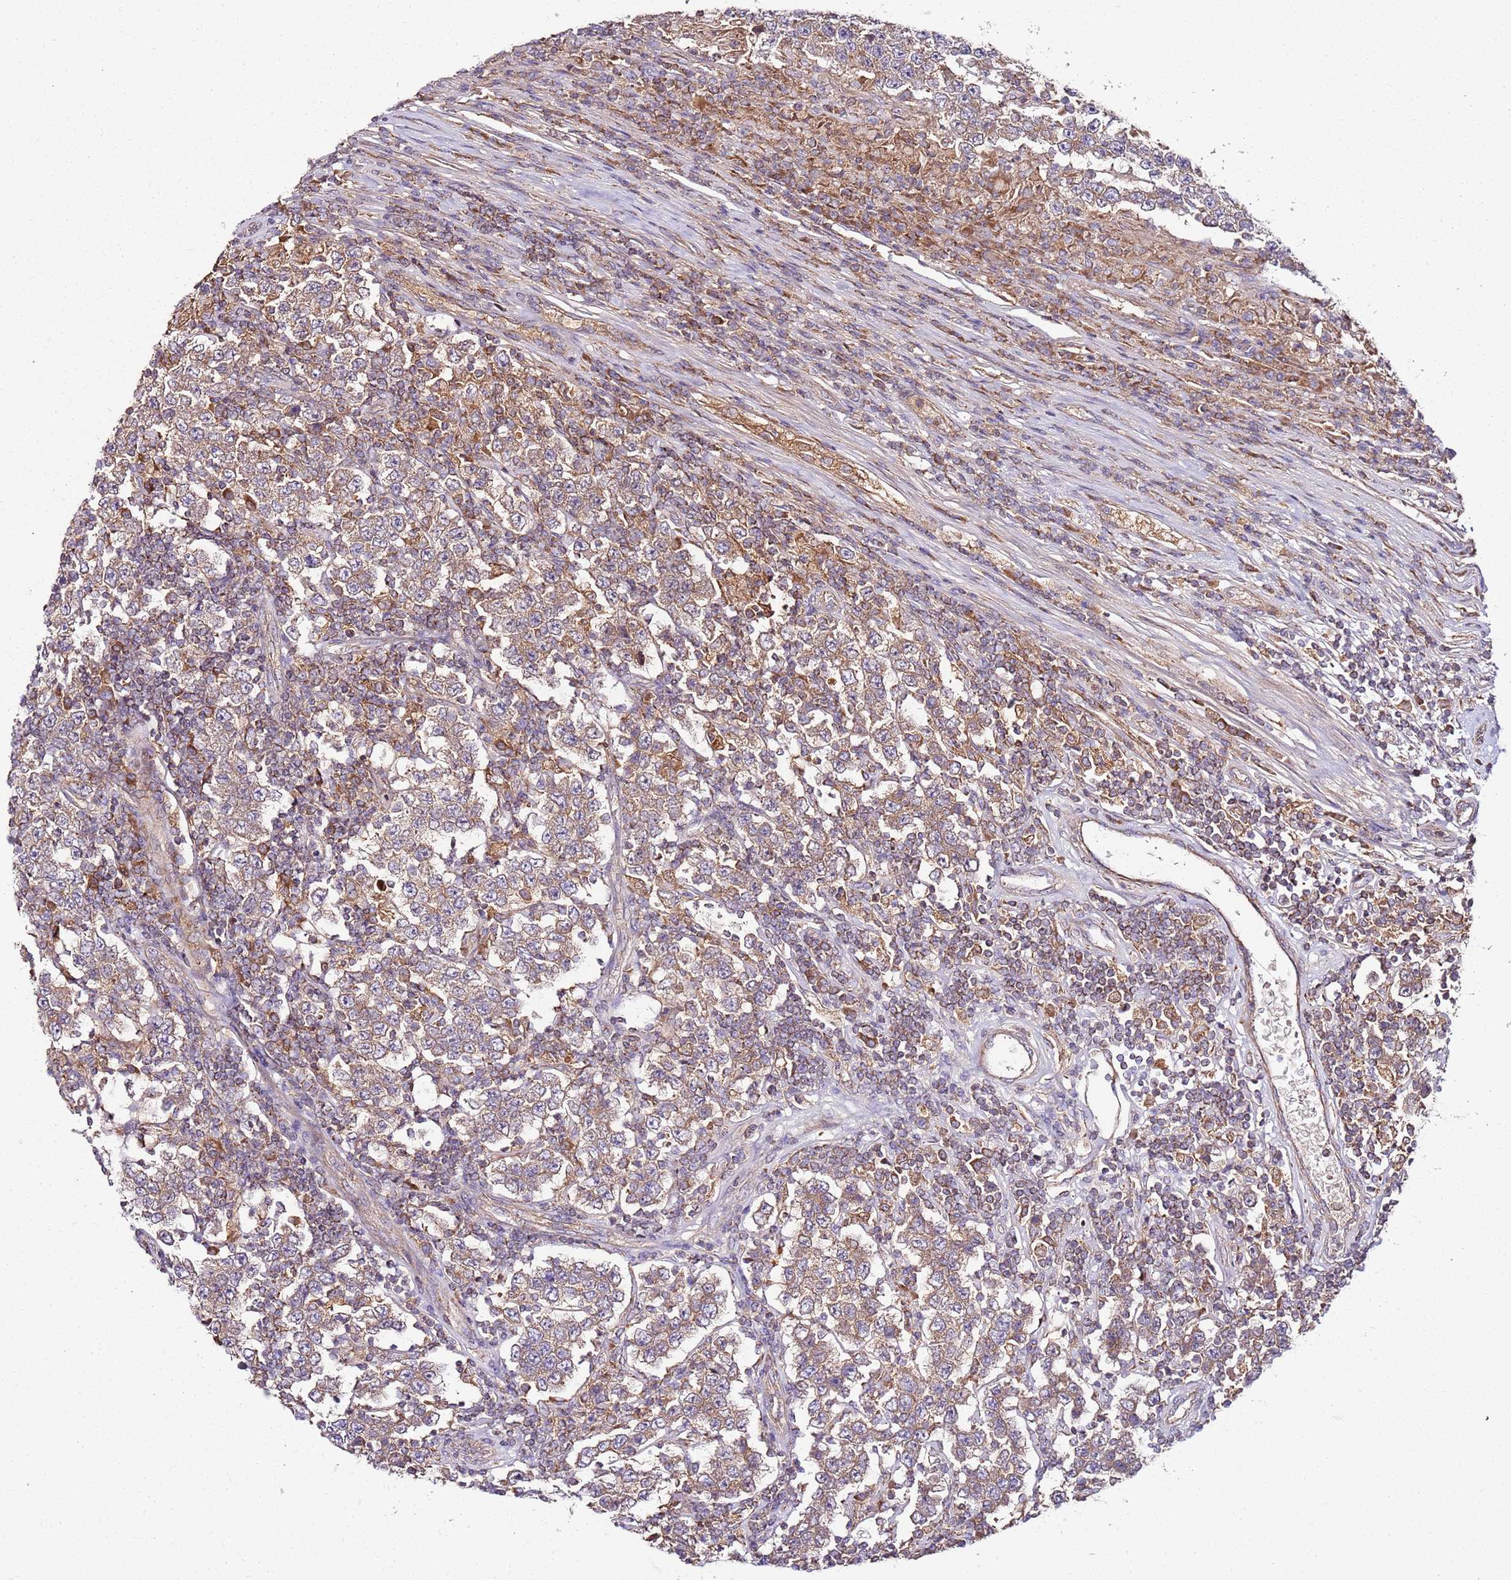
{"staining": {"intensity": "moderate", "quantity": ">75%", "location": "cytoplasmic/membranous"}, "tissue": "testis cancer", "cell_type": "Tumor cells", "image_type": "cancer", "snomed": [{"axis": "morphology", "description": "Normal tissue, NOS"}, {"axis": "morphology", "description": "Urothelial carcinoma, High grade"}, {"axis": "morphology", "description": "Seminoma, NOS"}, {"axis": "morphology", "description": "Carcinoma, Embryonal, NOS"}, {"axis": "topography", "description": "Urinary bladder"}, {"axis": "topography", "description": "Testis"}], "caption": "Immunohistochemistry (IHC) staining of testis embryonal carcinoma, which displays medium levels of moderate cytoplasmic/membranous positivity in approximately >75% of tumor cells indicating moderate cytoplasmic/membranous protein expression. The staining was performed using DAB (3,3'-diaminobenzidine) (brown) for protein detection and nuclei were counterstained in hematoxylin (blue).", "gene": "KRTAP21-3", "patient": {"sex": "male", "age": 41}}